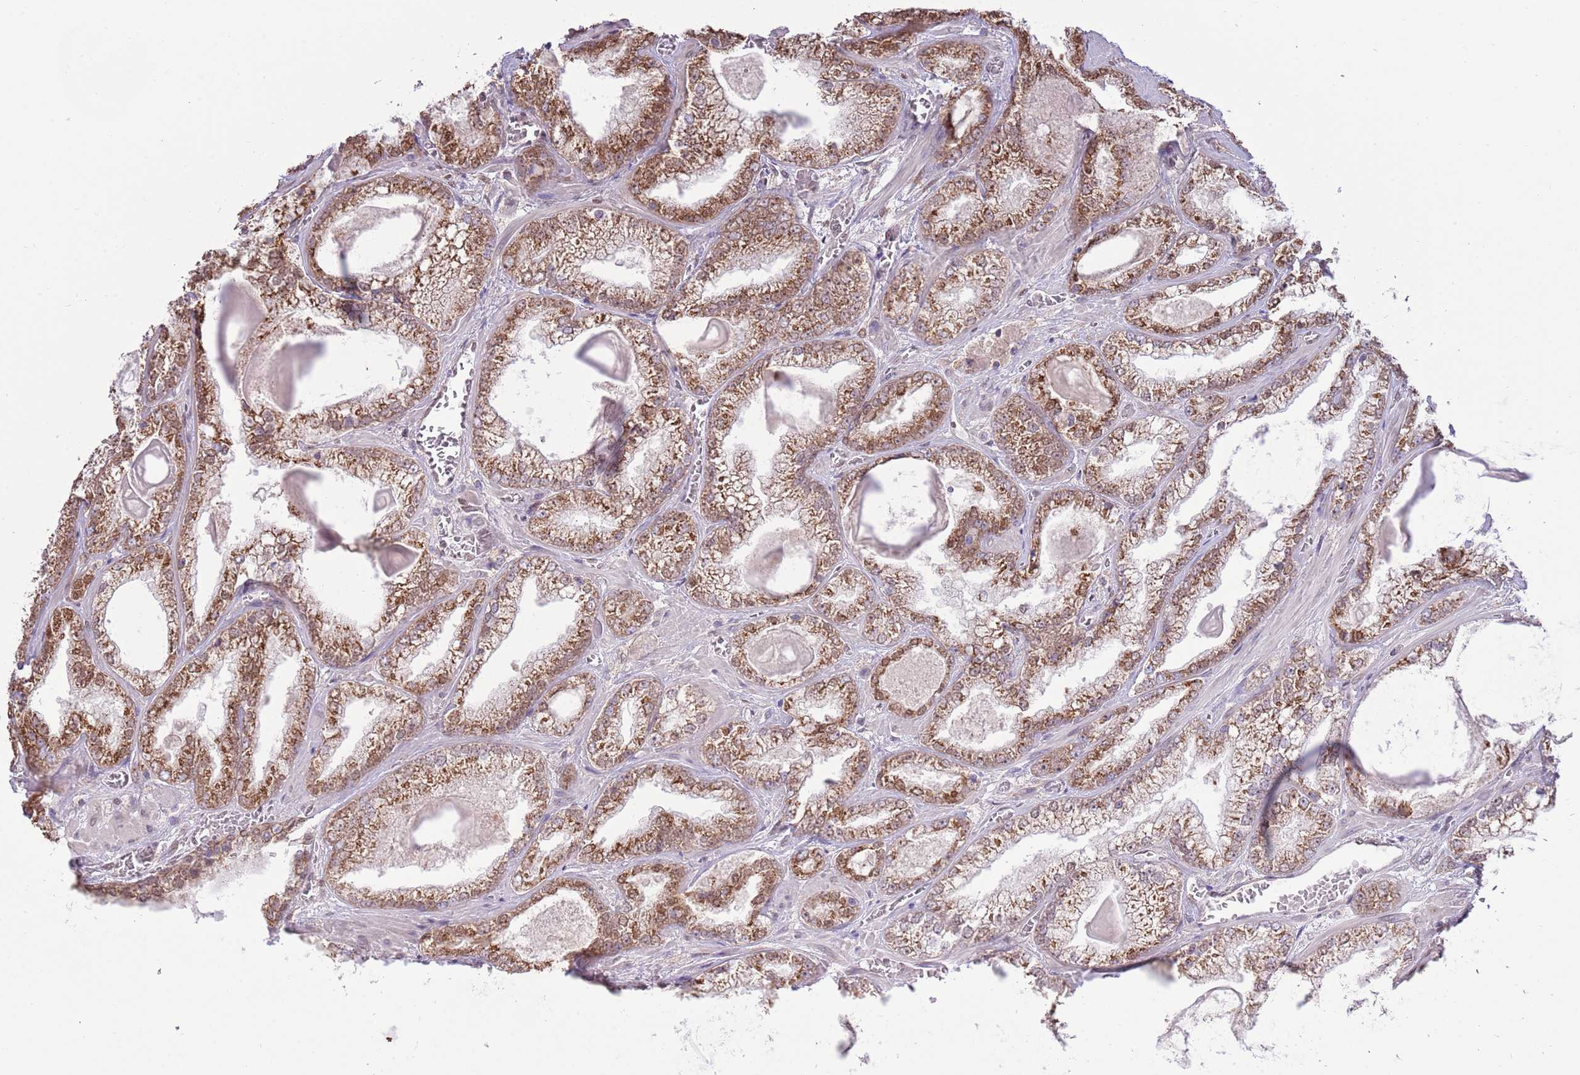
{"staining": {"intensity": "strong", "quantity": ">75%", "location": "cytoplasmic/membranous"}, "tissue": "prostate cancer", "cell_type": "Tumor cells", "image_type": "cancer", "snomed": [{"axis": "morphology", "description": "Adenocarcinoma, Low grade"}, {"axis": "topography", "description": "Prostate"}], "caption": "Human prostate cancer (low-grade adenocarcinoma) stained for a protein (brown) exhibits strong cytoplasmic/membranous positive staining in about >75% of tumor cells.", "gene": "ARL2BP", "patient": {"sex": "male", "age": 57}}